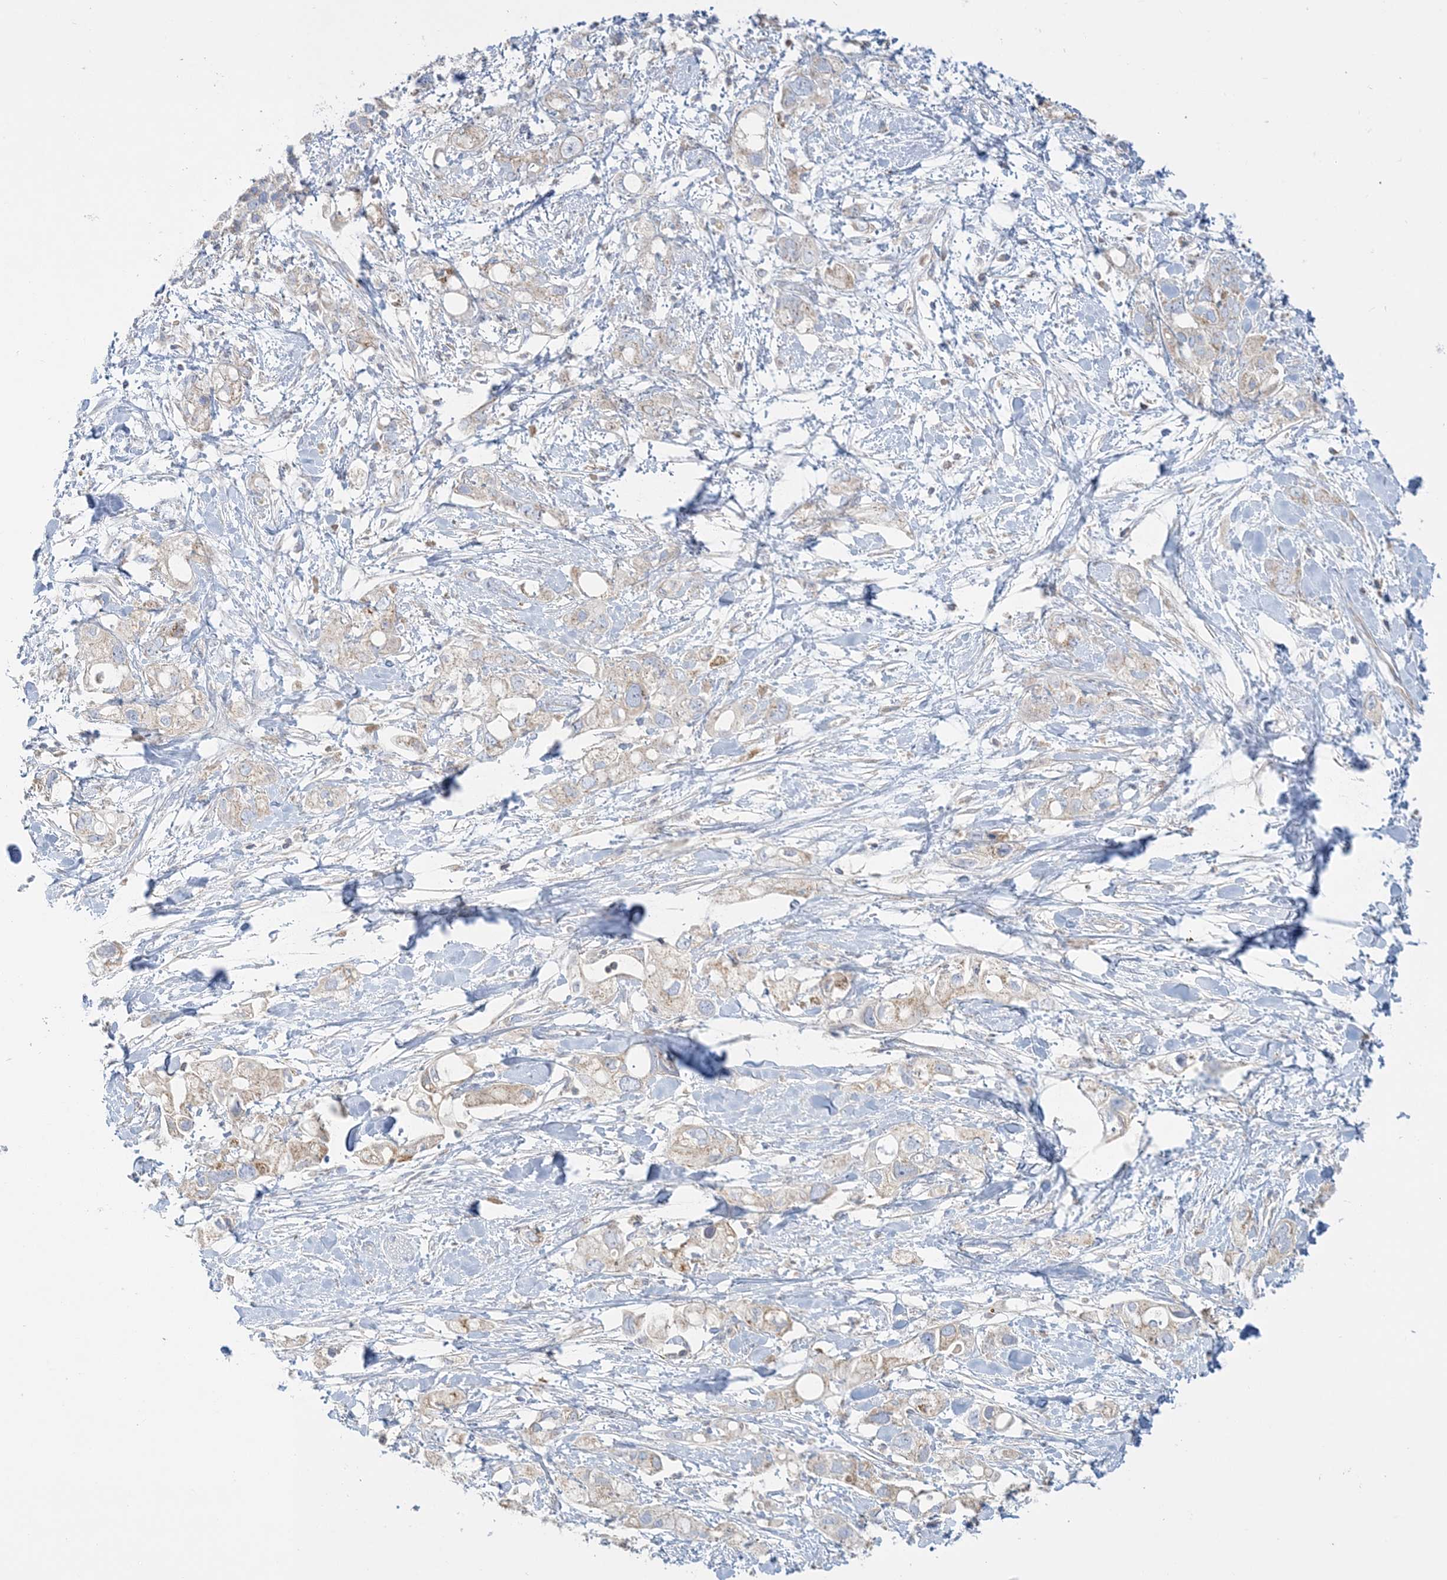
{"staining": {"intensity": "moderate", "quantity": "<25%", "location": "cytoplasmic/membranous"}, "tissue": "pancreatic cancer", "cell_type": "Tumor cells", "image_type": "cancer", "snomed": [{"axis": "morphology", "description": "Adenocarcinoma, NOS"}, {"axis": "topography", "description": "Pancreas"}], "caption": "DAB (3,3'-diaminobenzidine) immunohistochemical staining of human pancreatic cancer shows moderate cytoplasmic/membranous protein expression in about <25% of tumor cells.", "gene": "TBC1D14", "patient": {"sex": "female", "age": 56}}